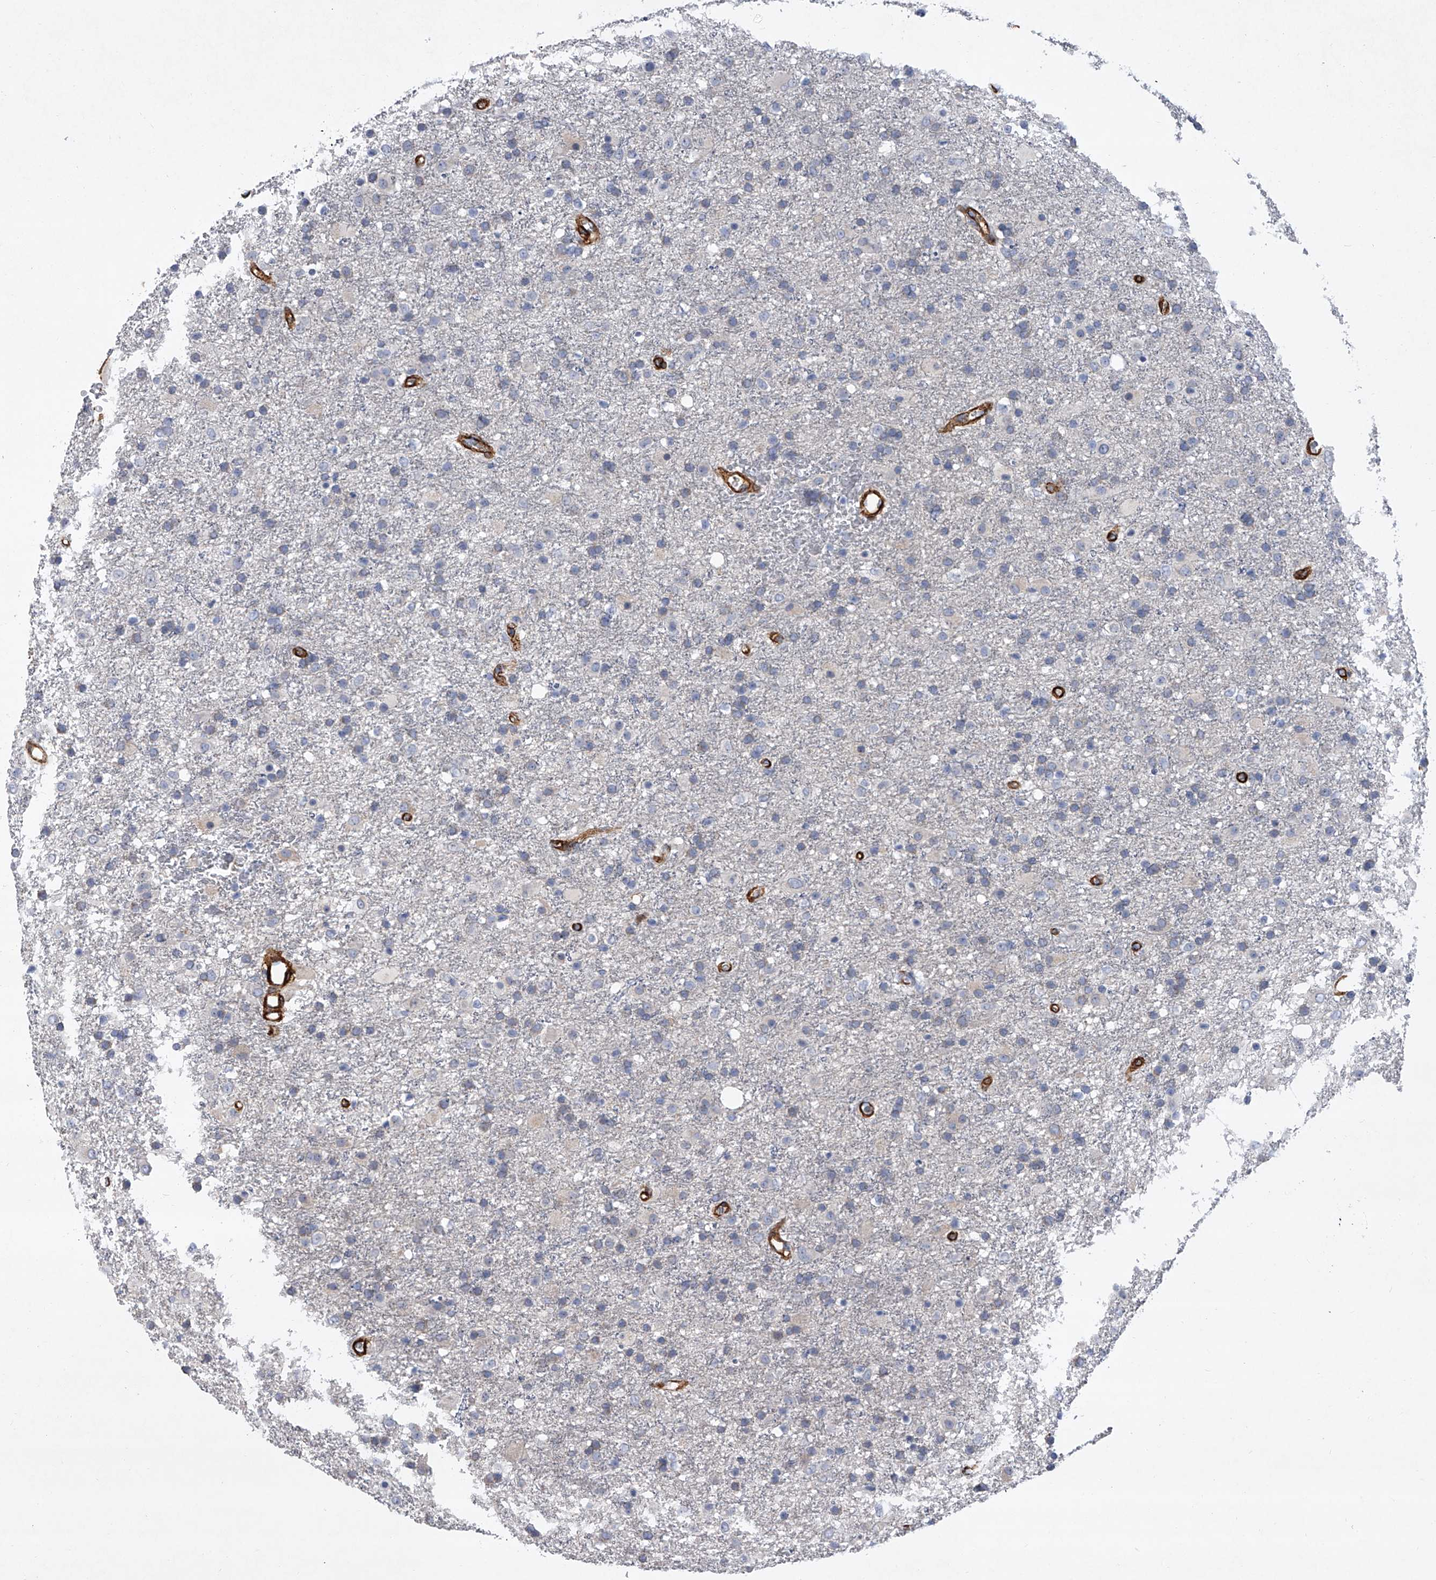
{"staining": {"intensity": "negative", "quantity": "none", "location": "none"}, "tissue": "glioma", "cell_type": "Tumor cells", "image_type": "cancer", "snomed": [{"axis": "morphology", "description": "Glioma, malignant, Low grade"}, {"axis": "topography", "description": "Brain"}], "caption": "IHC histopathology image of neoplastic tissue: malignant glioma (low-grade) stained with DAB (3,3'-diaminobenzidine) reveals no significant protein staining in tumor cells.", "gene": "ALG14", "patient": {"sex": "male", "age": 65}}